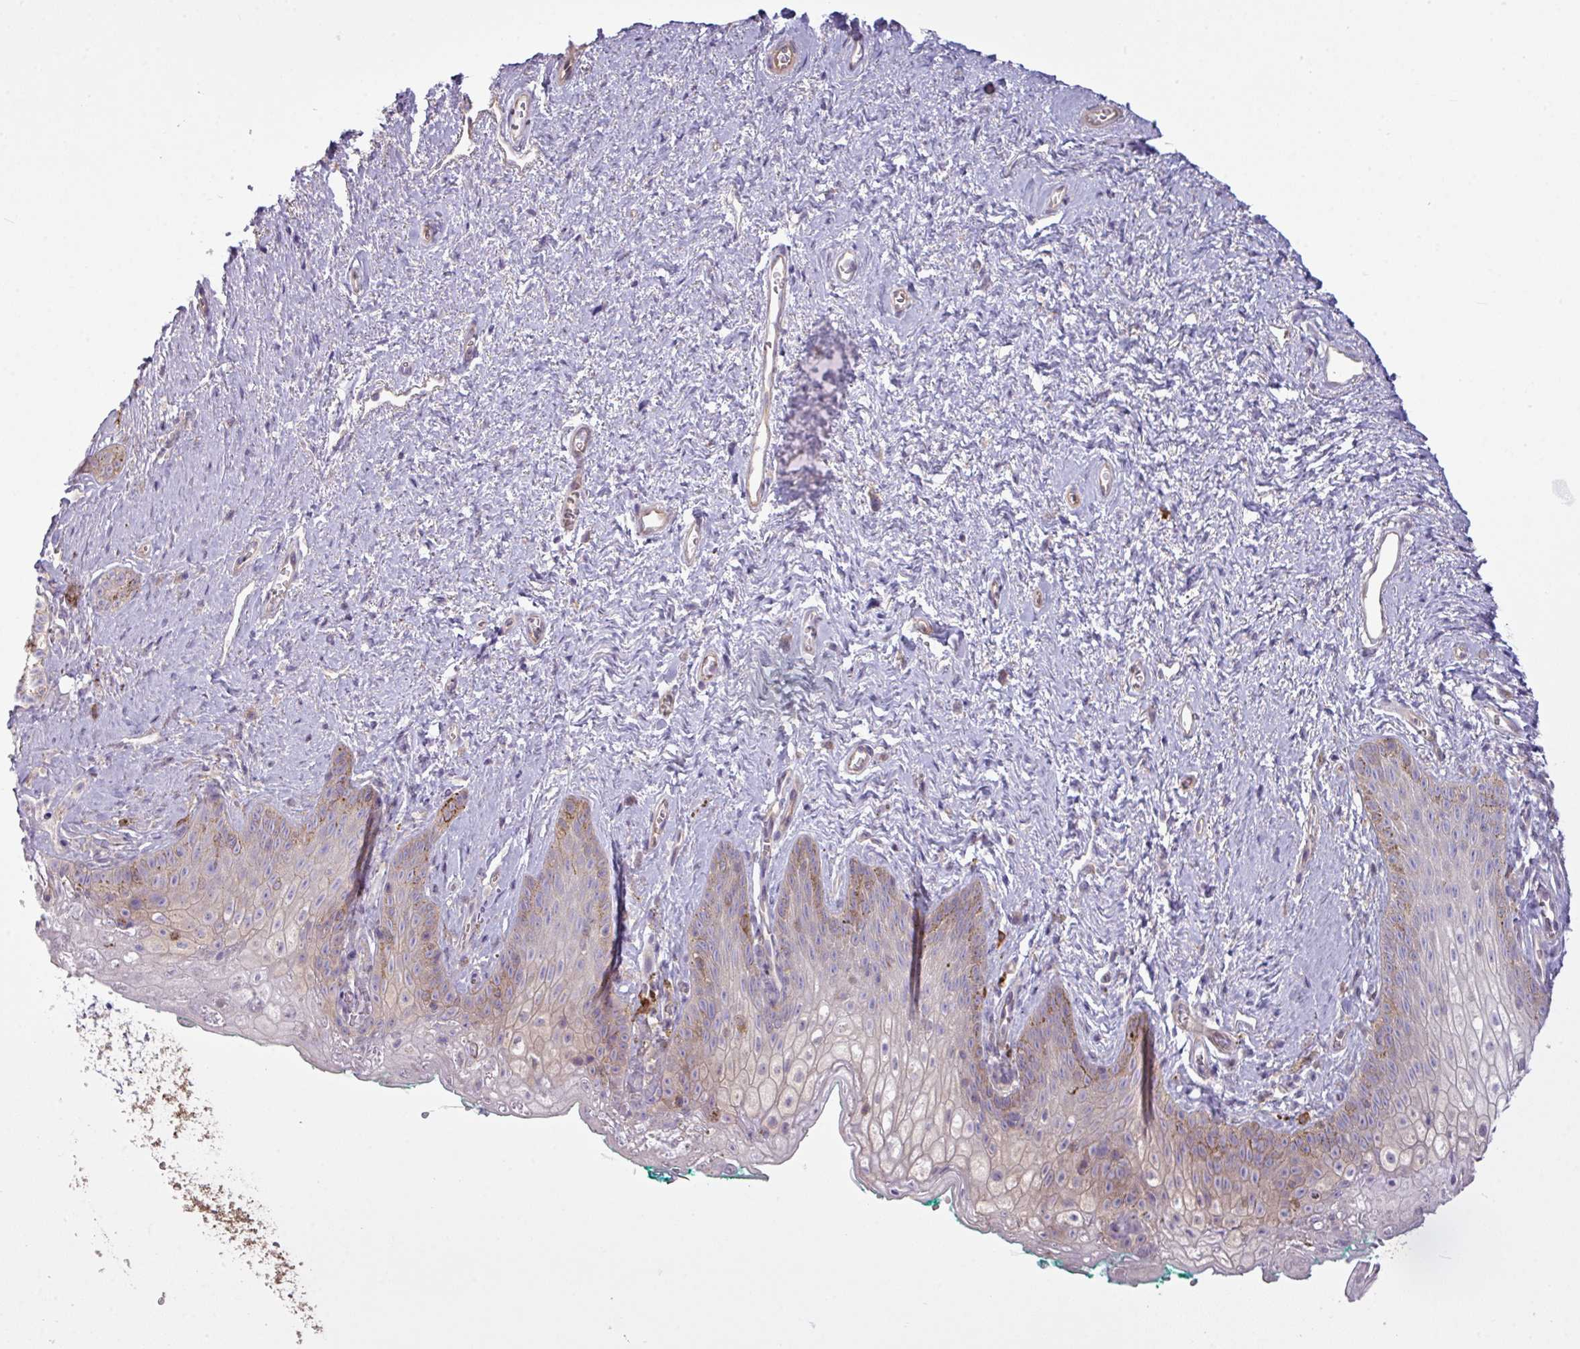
{"staining": {"intensity": "moderate", "quantity": "<25%", "location": "cytoplasmic/membranous"}, "tissue": "vagina", "cell_type": "Squamous epithelial cells", "image_type": "normal", "snomed": [{"axis": "morphology", "description": "Normal tissue, NOS"}, {"axis": "topography", "description": "Vulva"}, {"axis": "topography", "description": "Vagina"}, {"axis": "topography", "description": "Peripheral nerve tissue"}], "caption": "Approximately <25% of squamous epithelial cells in unremarkable human vagina reveal moderate cytoplasmic/membranous protein expression as visualized by brown immunohistochemical staining.", "gene": "CAMK2A", "patient": {"sex": "female", "age": 66}}